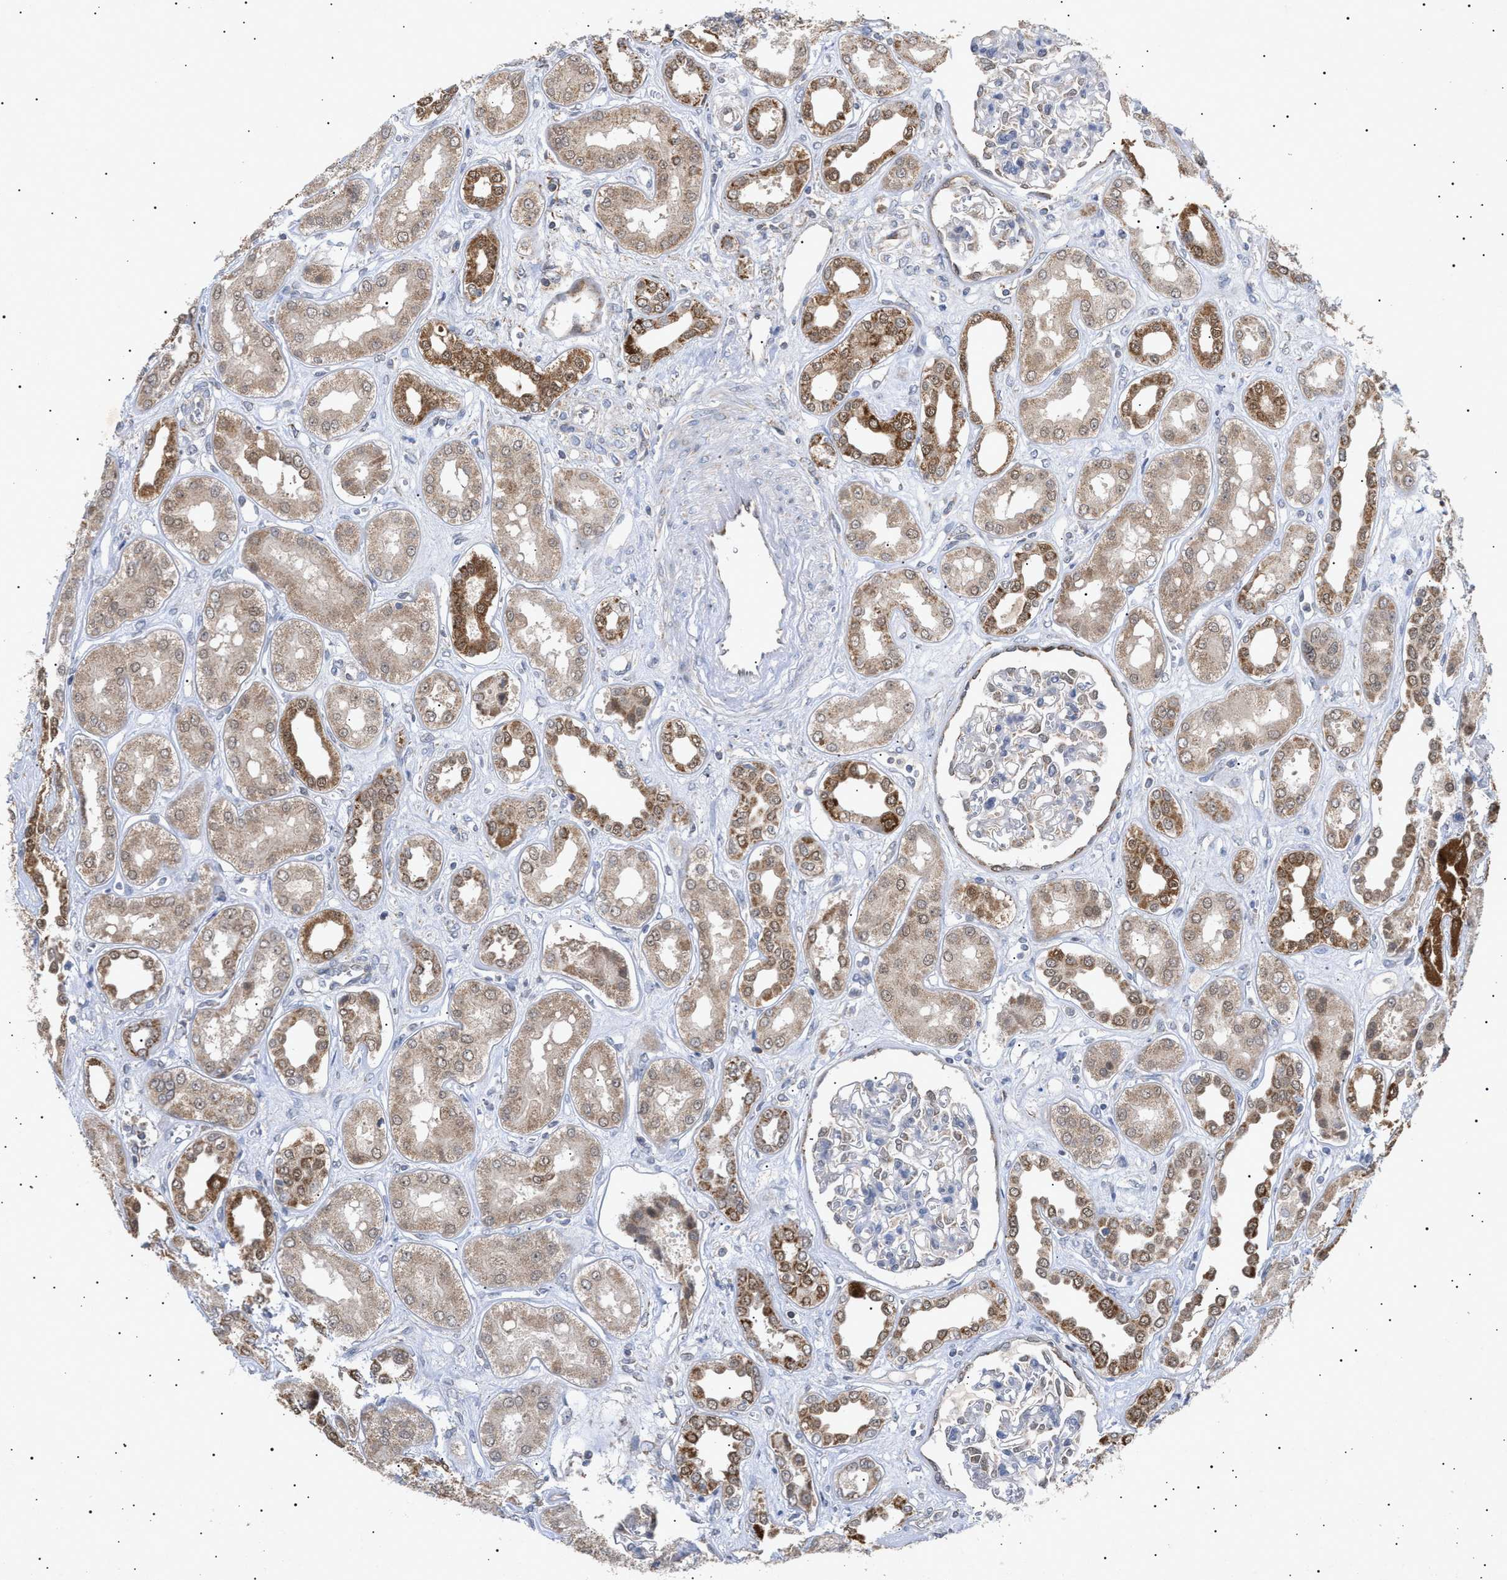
{"staining": {"intensity": "weak", "quantity": "<25%", "location": "cytoplasmic/membranous"}, "tissue": "kidney", "cell_type": "Cells in glomeruli", "image_type": "normal", "snomed": [{"axis": "morphology", "description": "Normal tissue, NOS"}, {"axis": "topography", "description": "Kidney"}], "caption": "This is an immunohistochemistry (IHC) photomicrograph of benign human kidney. There is no positivity in cells in glomeruli.", "gene": "SIRT5", "patient": {"sex": "male", "age": 59}}